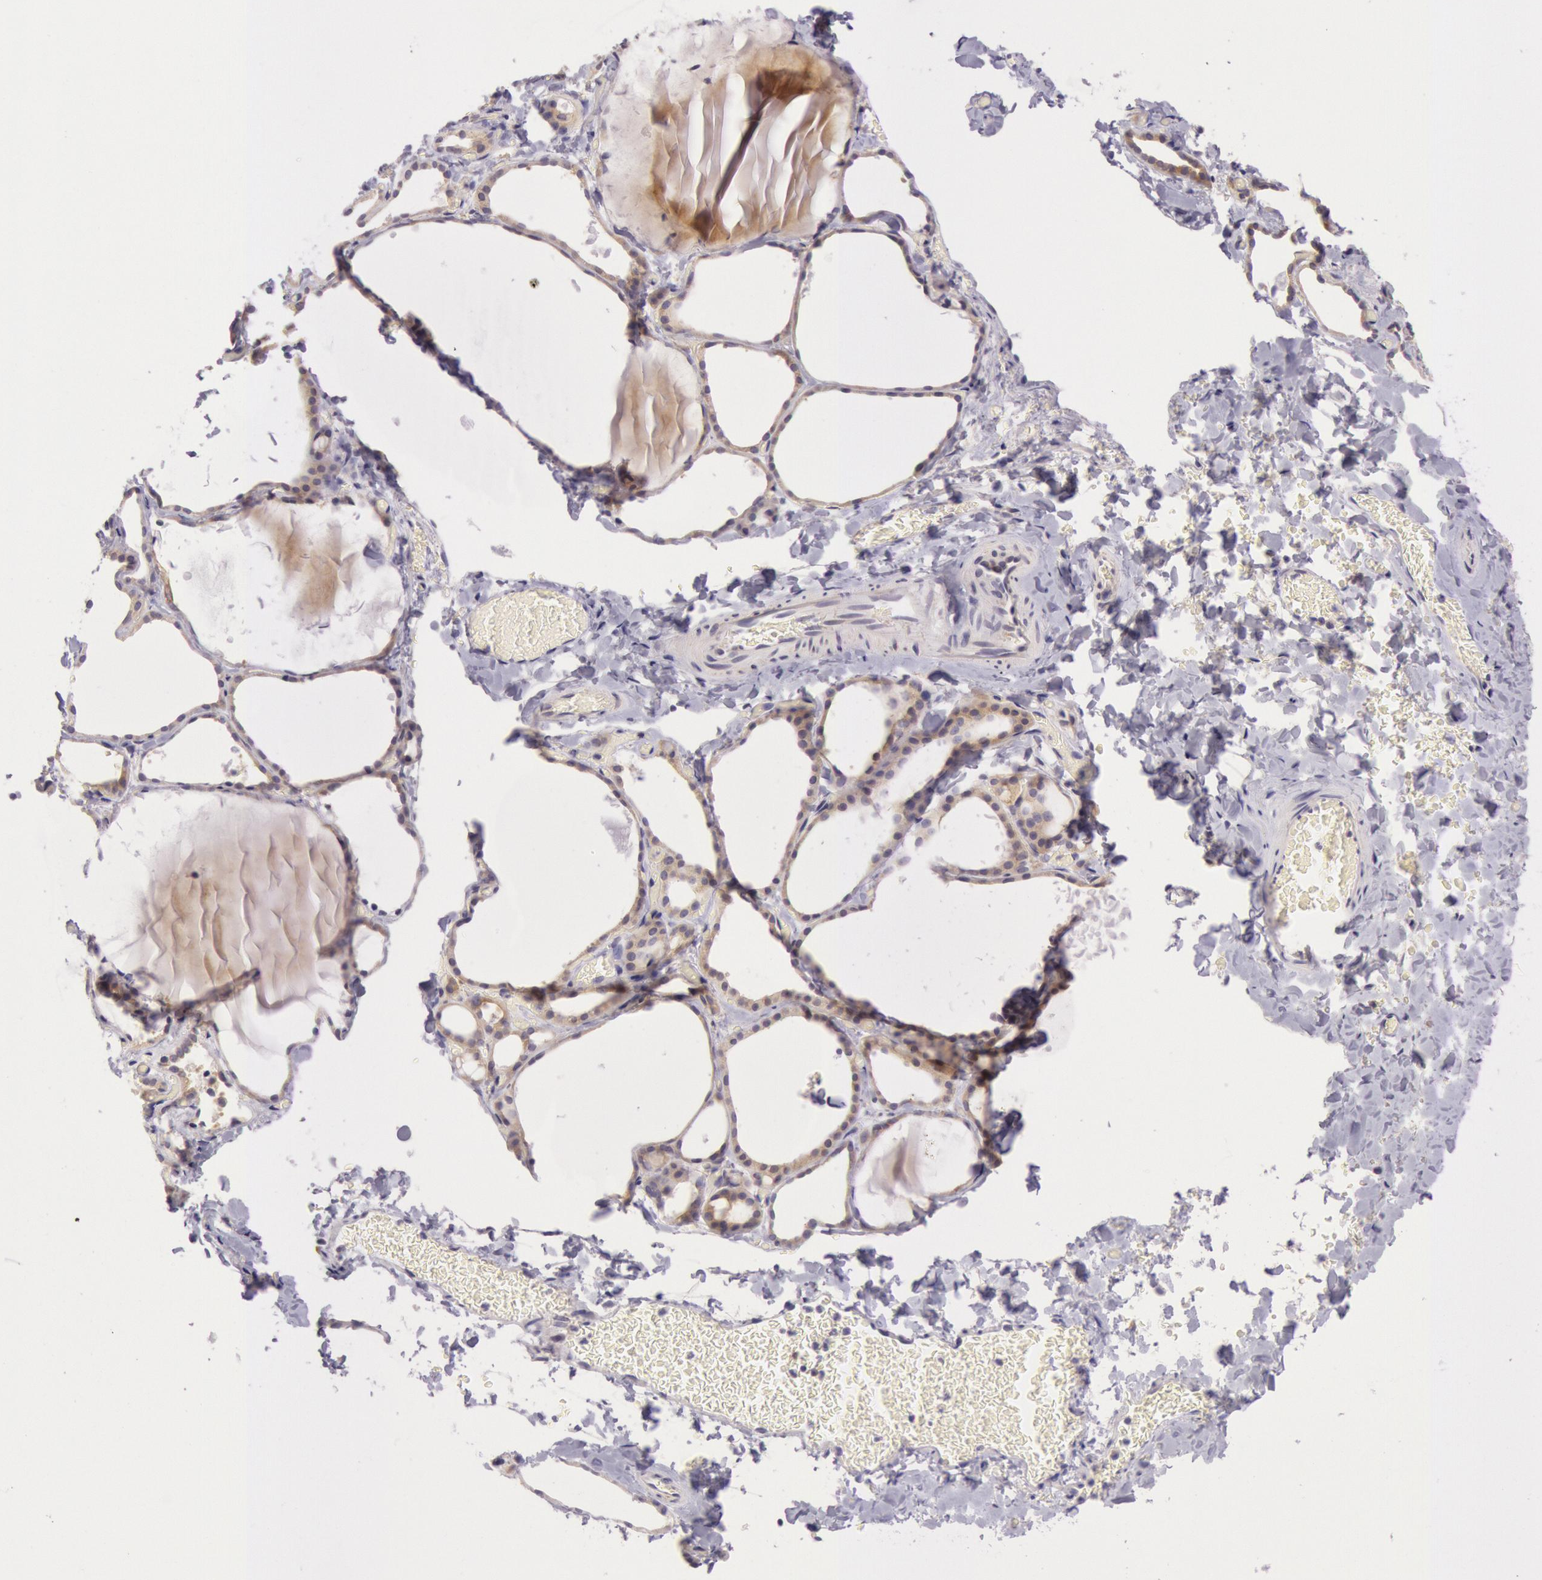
{"staining": {"intensity": "moderate", "quantity": ">75%", "location": "cytoplasmic/membranous"}, "tissue": "thyroid gland", "cell_type": "Glandular cells", "image_type": "normal", "snomed": [{"axis": "morphology", "description": "Normal tissue, NOS"}, {"axis": "topography", "description": "Thyroid gland"}], "caption": "DAB (3,3'-diaminobenzidine) immunohistochemical staining of benign human thyroid gland exhibits moderate cytoplasmic/membranous protein positivity in about >75% of glandular cells. (IHC, brightfield microscopy, high magnification).", "gene": "CDK16", "patient": {"sex": "female", "age": 22}}